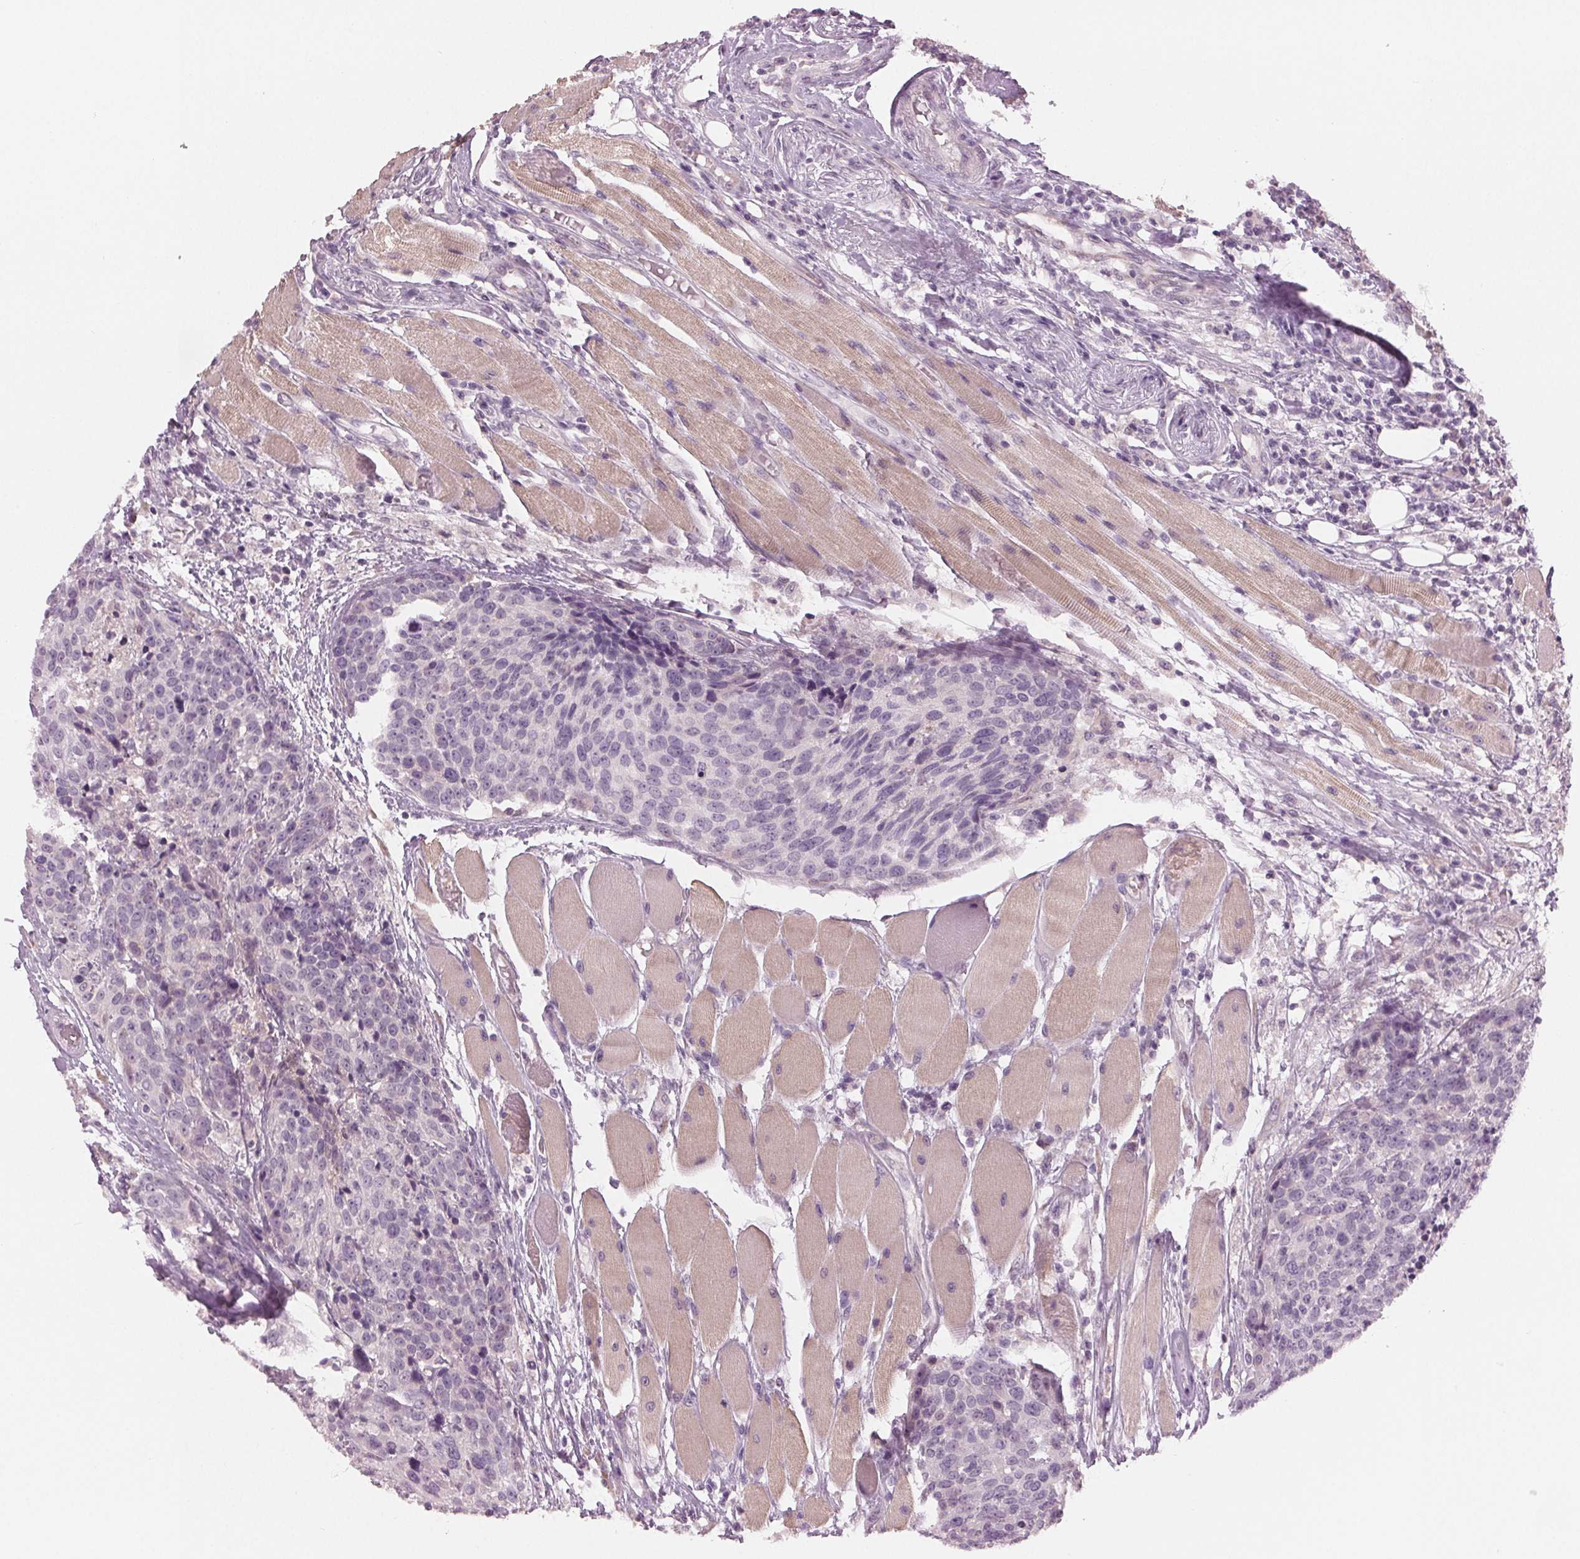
{"staining": {"intensity": "negative", "quantity": "none", "location": "none"}, "tissue": "head and neck cancer", "cell_type": "Tumor cells", "image_type": "cancer", "snomed": [{"axis": "morphology", "description": "Squamous cell carcinoma, NOS"}, {"axis": "topography", "description": "Oral tissue"}, {"axis": "topography", "description": "Head-Neck"}], "caption": "DAB immunohistochemical staining of human head and neck squamous cell carcinoma shows no significant staining in tumor cells.", "gene": "PRAP1", "patient": {"sex": "male", "age": 64}}